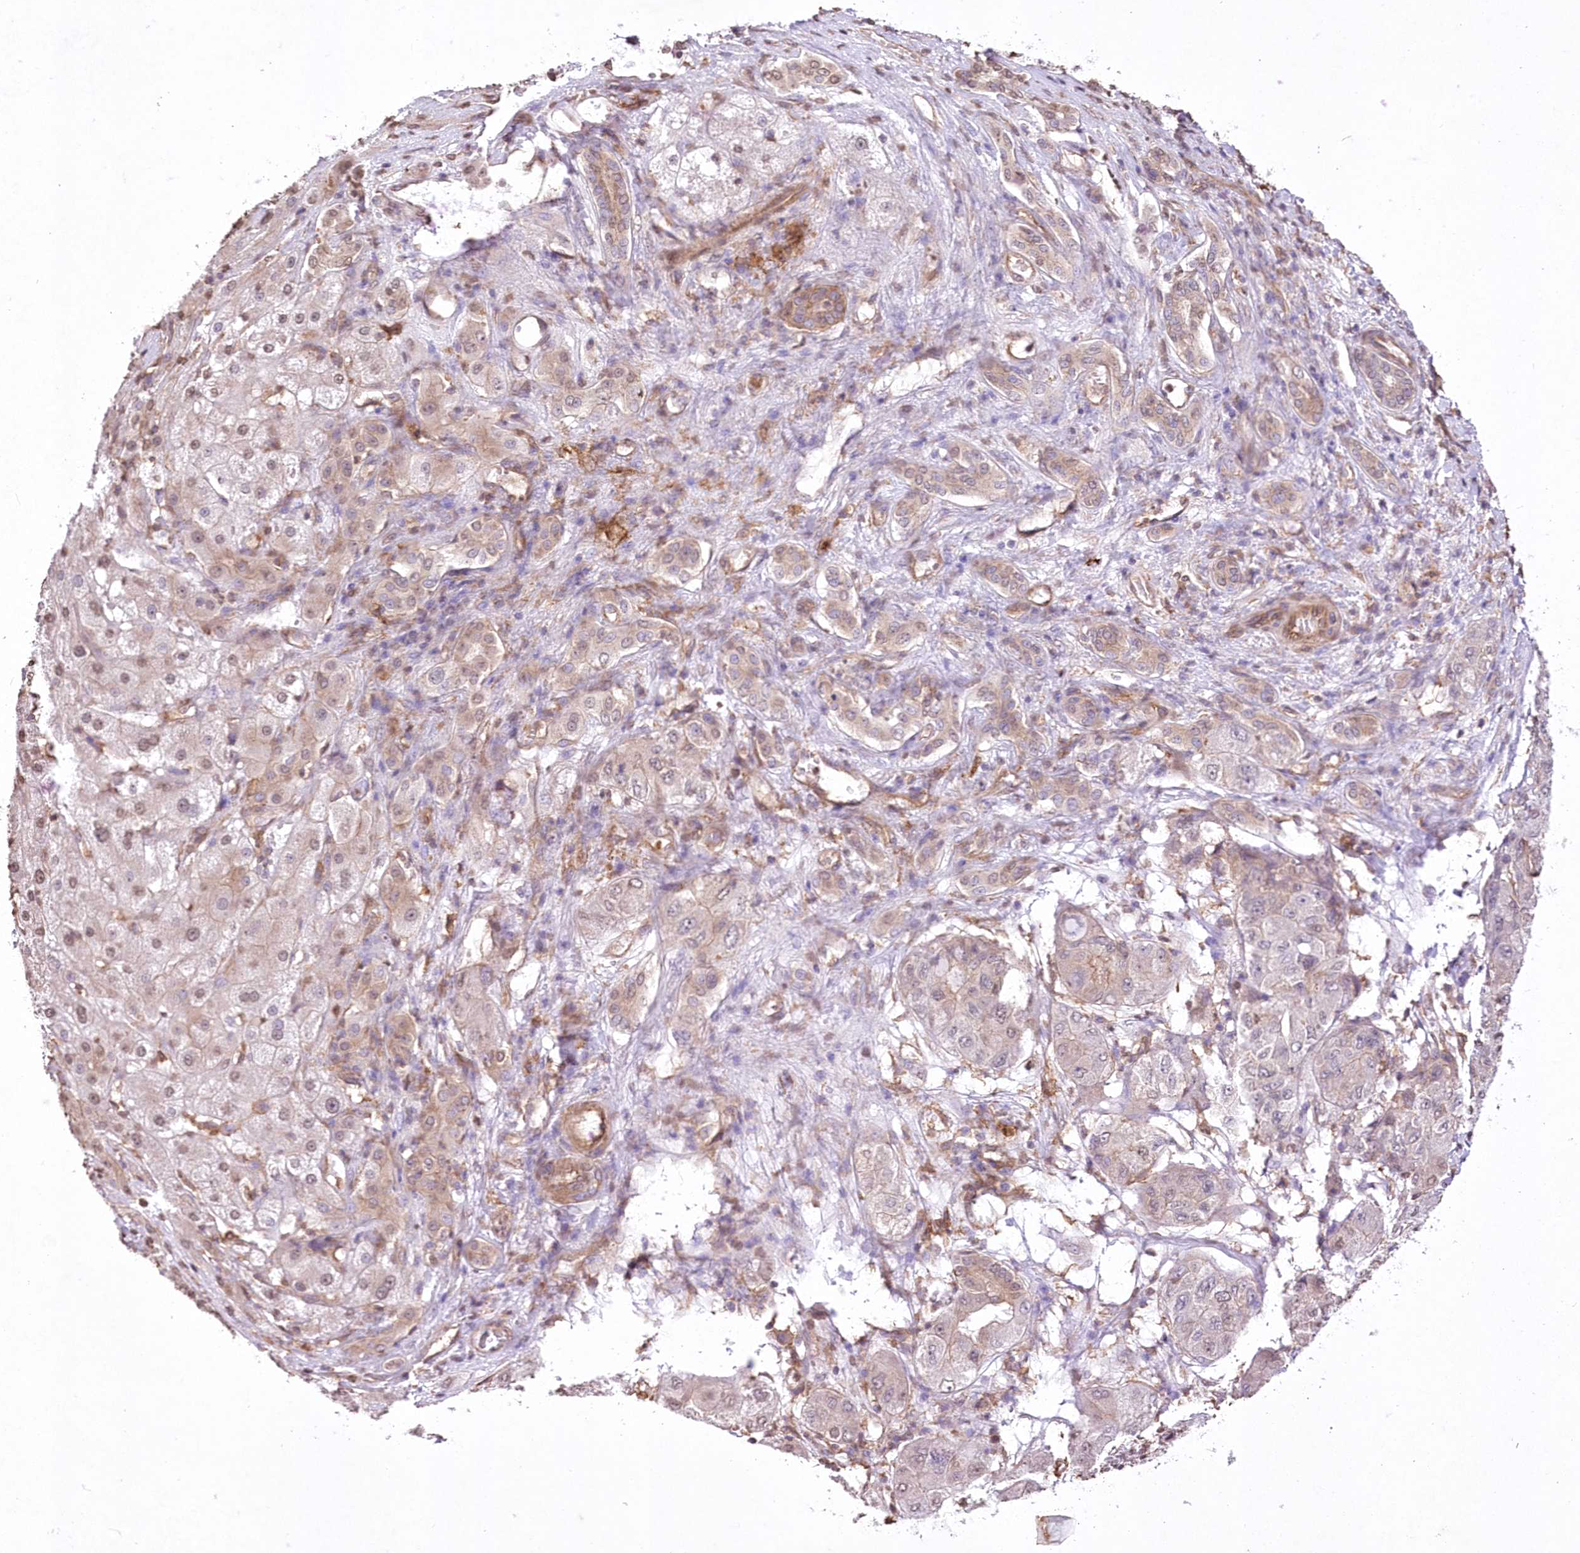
{"staining": {"intensity": "weak", "quantity": ">75%", "location": "cytoplasmic/membranous,nuclear"}, "tissue": "liver cancer", "cell_type": "Tumor cells", "image_type": "cancer", "snomed": [{"axis": "morphology", "description": "Carcinoma, Hepatocellular, NOS"}, {"axis": "topography", "description": "Liver"}], "caption": "Liver cancer (hepatocellular carcinoma) tissue displays weak cytoplasmic/membranous and nuclear expression in approximately >75% of tumor cells", "gene": "FCHO2", "patient": {"sex": "male", "age": 80}}